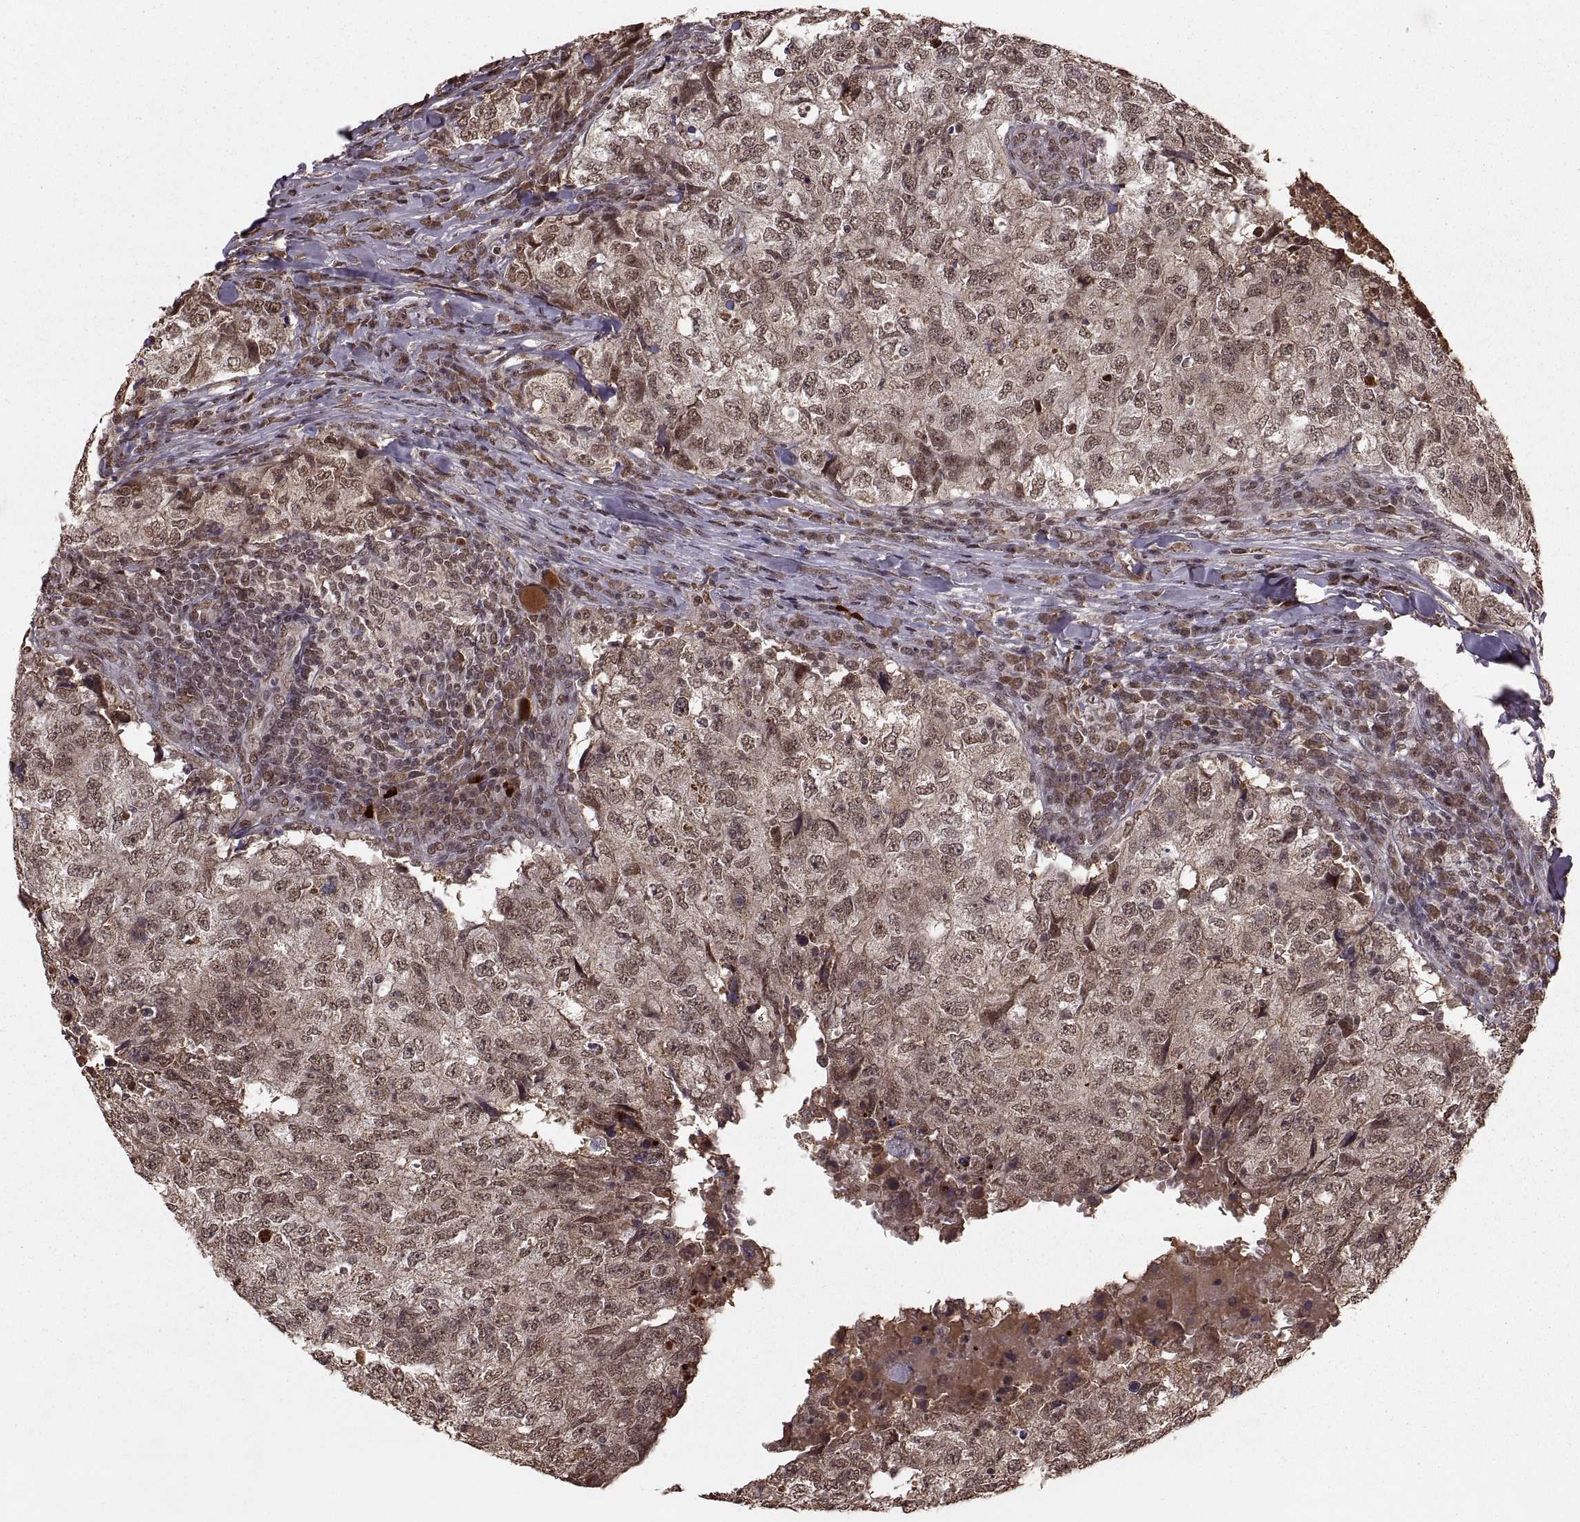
{"staining": {"intensity": "moderate", "quantity": ">75%", "location": "cytoplasmic/membranous,nuclear"}, "tissue": "breast cancer", "cell_type": "Tumor cells", "image_type": "cancer", "snomed": [{"axis": "morphology", "description": "Duct carcinoma"}, {"axis": "topography", "description": "Breast"}], "caption": "A histopathology image of breast cancer (infiltrating ductal carcinoma) stained for a protein demonstrates moderate cytoplasmic/membranous and nuclear brown staining in tumor cells.", "gene": "RFT1", "patient": {"sex": "female", "age": 30}}